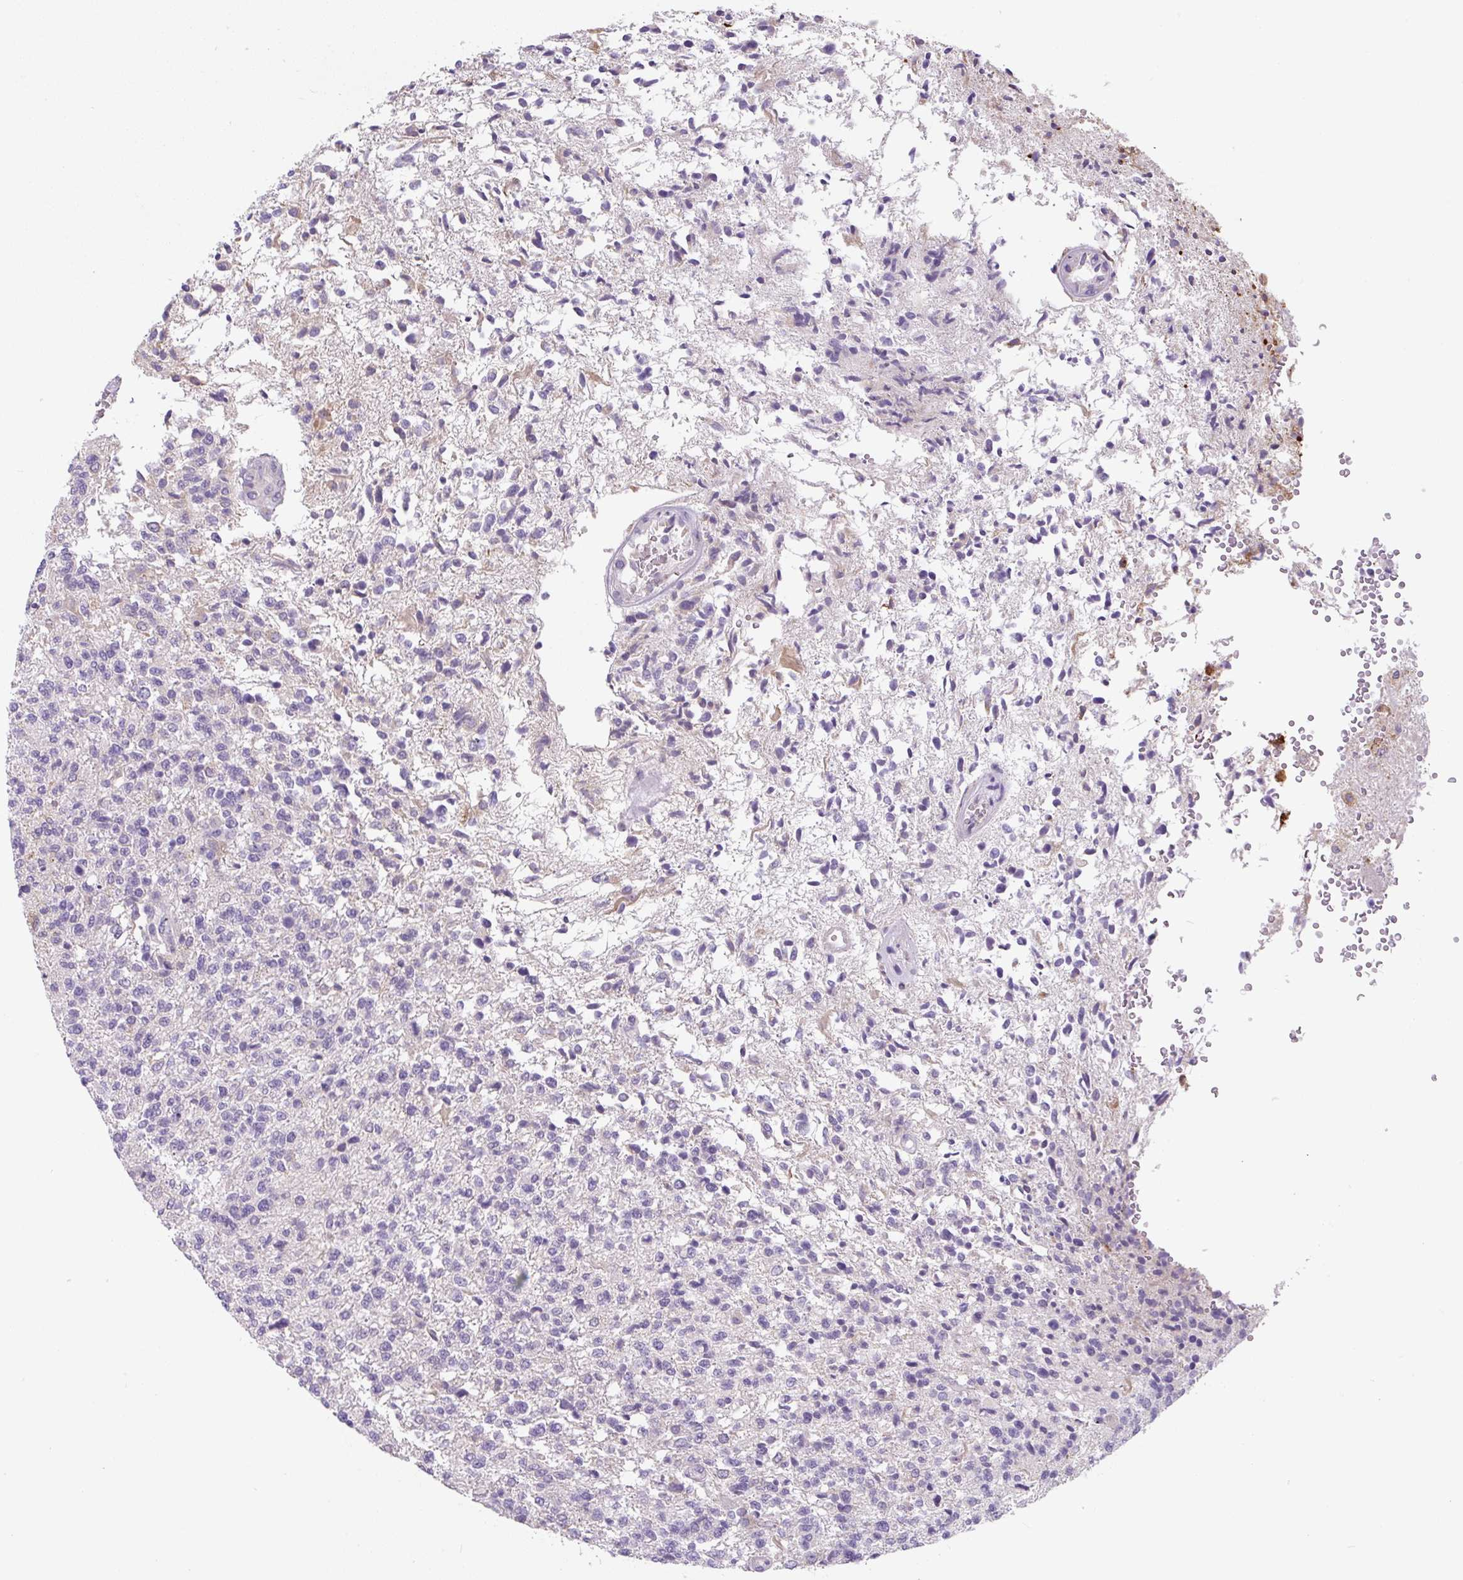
{"staining": {"intensity": "negative", "quantity": "none", "location": "none"}, "tissue": "glioma", "cell_type": "Tumor cells", "image_type": "cancer", "snomed": [{"axis": "morphology", "description": "Glioma, malignant, High grade"}, {"axis": "topography", "description": "Brain"}], "caption": "Immunohistochemical staining of human glioma exhibits no significant positivity in tumor cells.", "gene": "FZD5", "patient": {"sex": "male", "age": 56}}